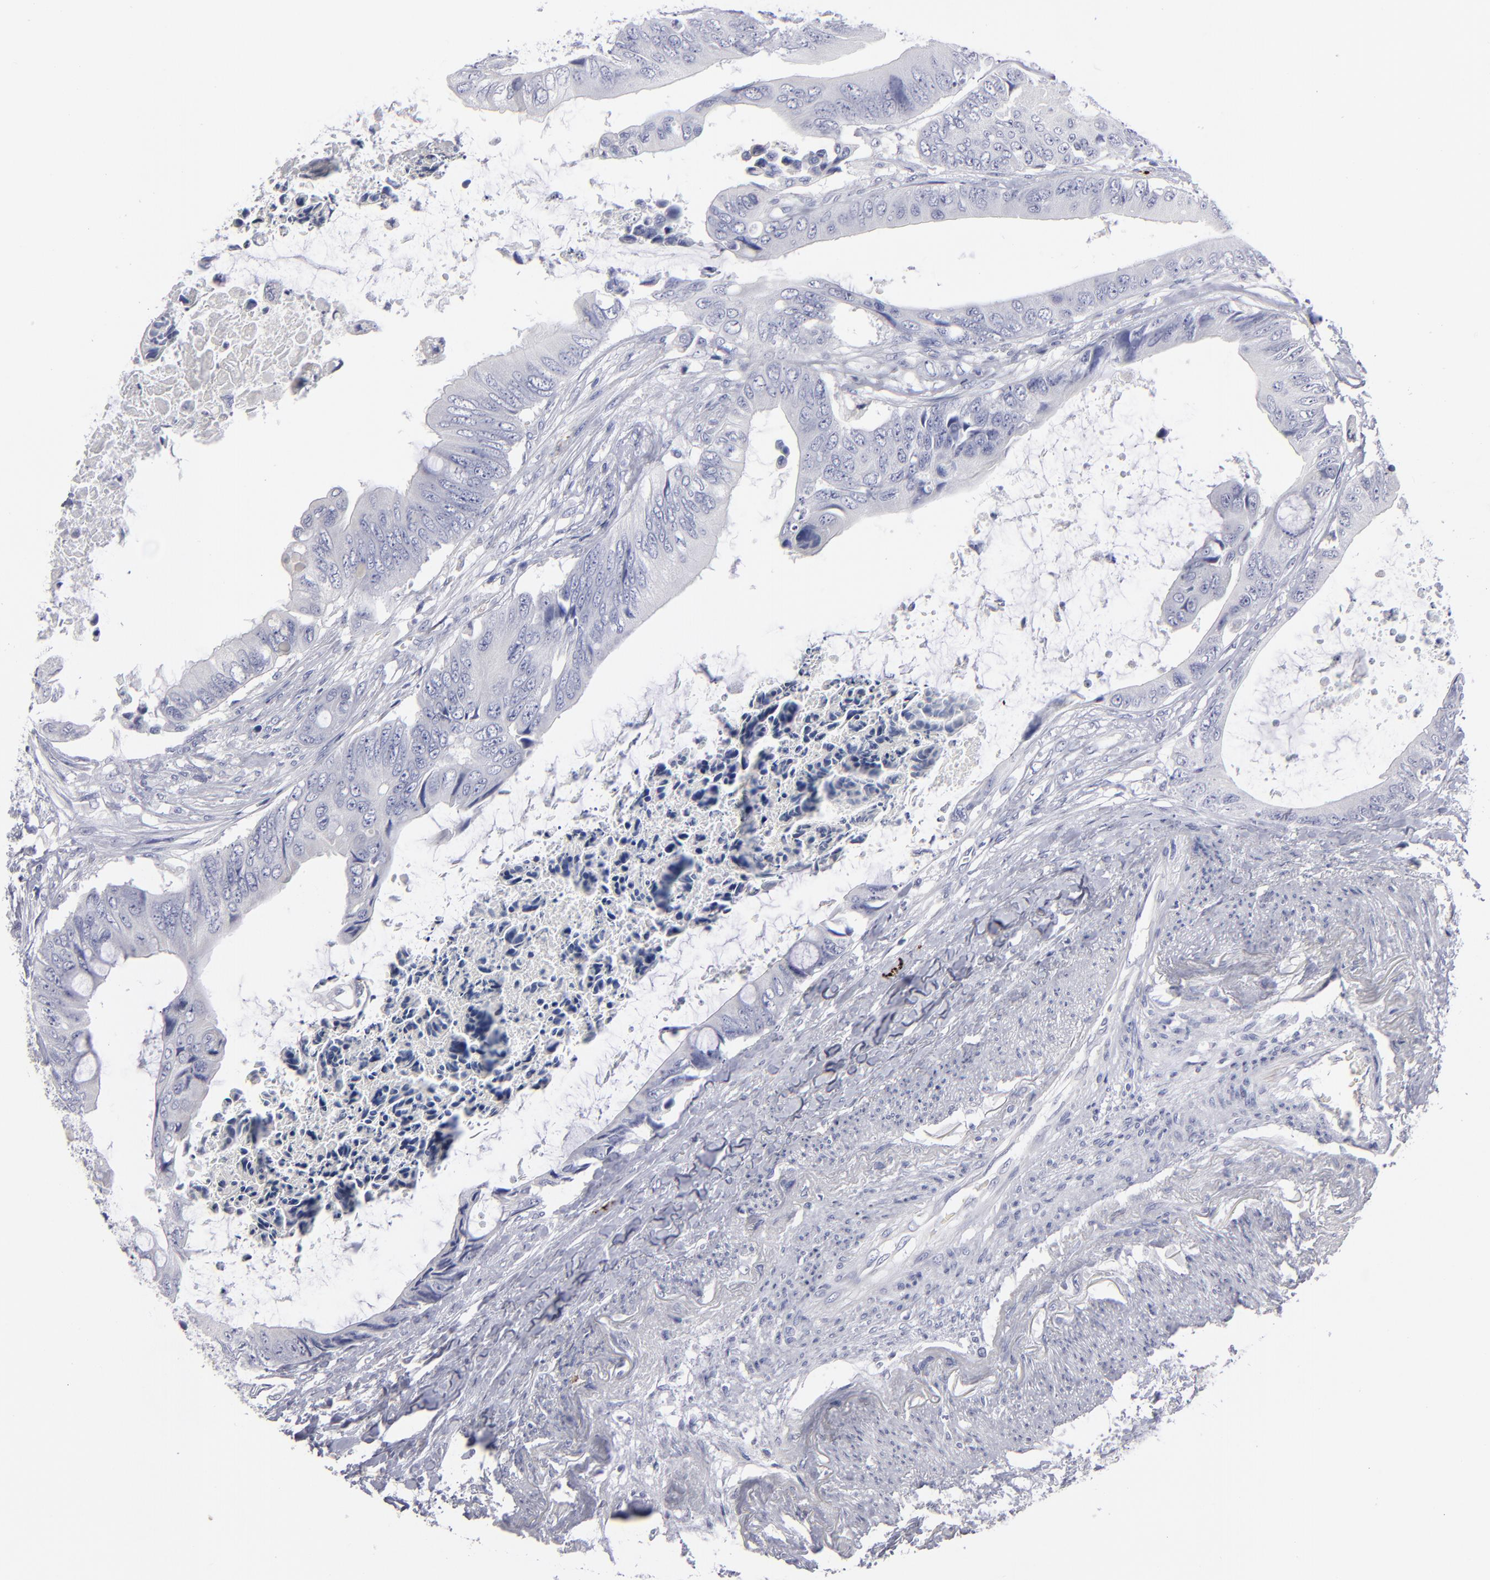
{"staining": {"intensity": "negative", "quantity": "none", "location": "none"}, "tissue": "colorectal cancer", "cell_type": "Tumor cells", "image_type": "cancer", "snomed": [{"axis": "morphology", "description": "Normal tissue, NOS"}, {"axis": "morphology", "description": "Adenocarcinoma, NOS"}, {"axis": "topography", "description": "Rectum"}, {"axis": "topography", "description": "Peripheral nerve tissue"}], "caption": "There is no significant staining in tumor cells of colorectal cancer (adenocarcinoma).", "gene": "CADM3", "patient": {"sex": "female", "age": 77}}